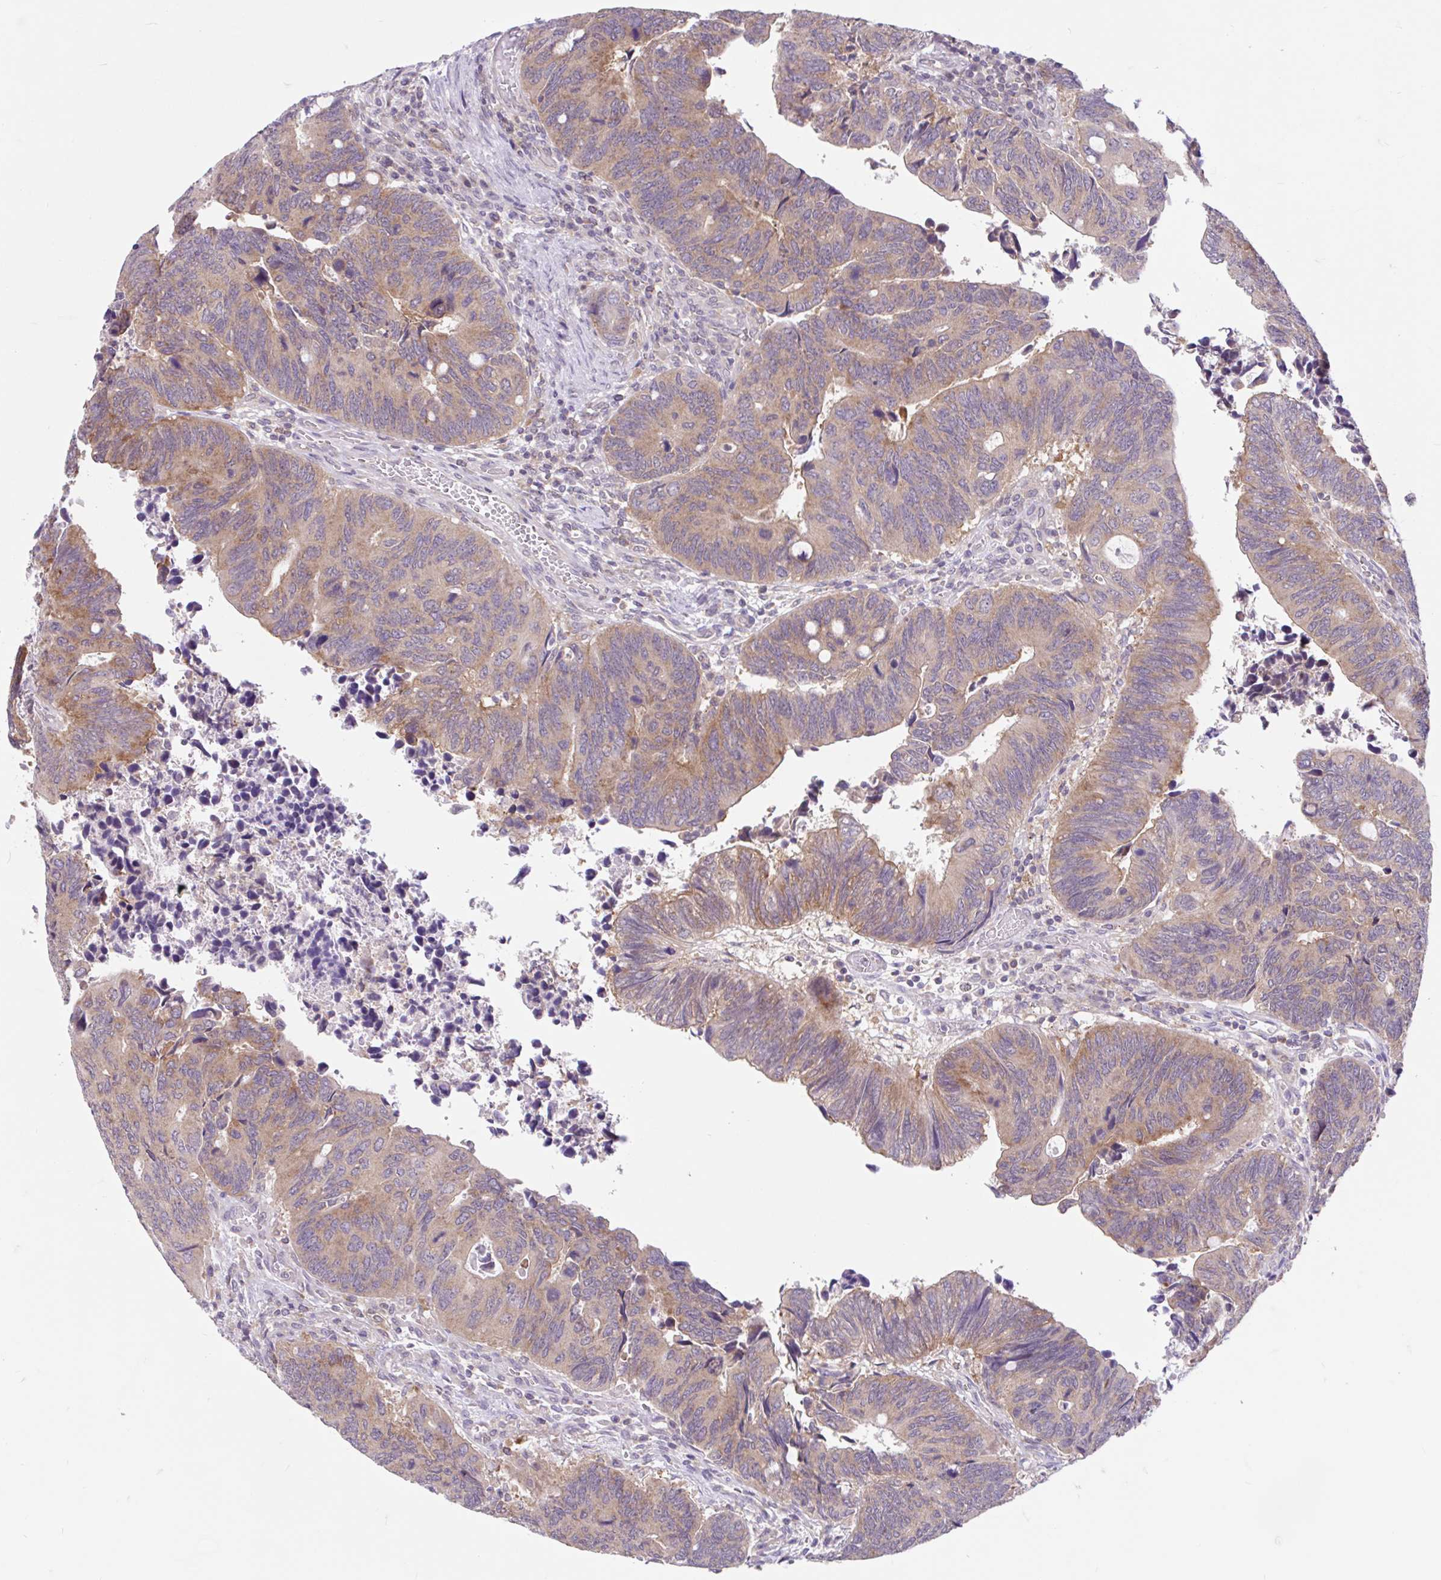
{"staining": {"intensity": "moderate", "quantity": "<25%", "location": "cytoplasmic/membranous"}, "tissue": "colorectal cancer", "cell_type": "Tumor cells", "image_type": "cancer", "snomed": [{"axis": "morphology", "description": "Adenocarcinoma, NOS"}, {"axis": "topography", "description": "Colon"}], "caption": "Human colorectal cancer (adenocarcinoma) stained with a protein marker reveals moderate staining in tumor cells.", "gene": "RALBP1", "patient": {"sex": "male", "age": 87}}